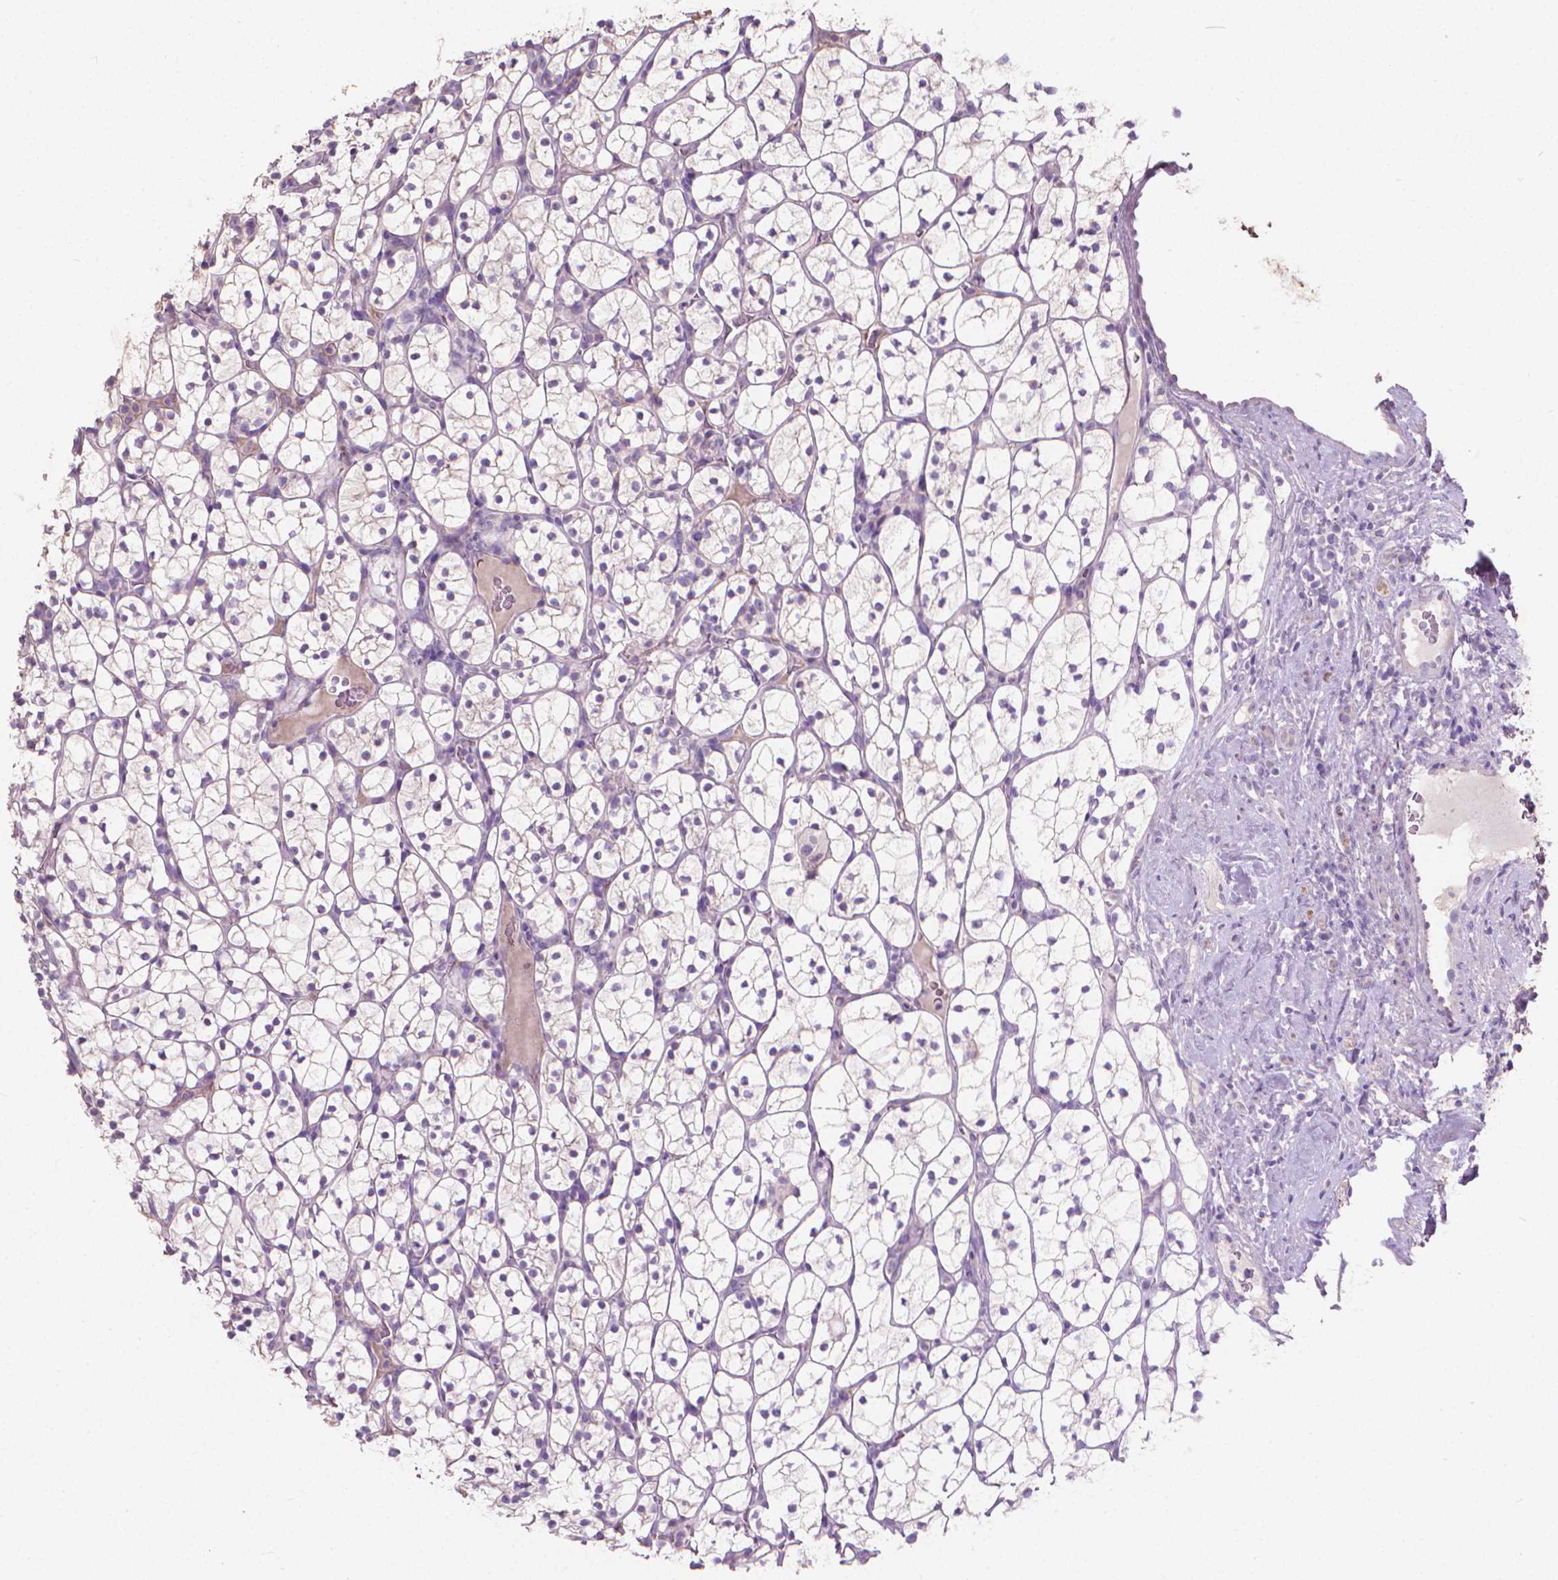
{"staining": {"intensity": "negative", "quantity": "none", "location": "none"}, "tissue": "renal cancer", "cell_type": "Tumor cells", "image_type": "cancer", "snomed": [{"axis": "morphology", "description": "Adenocarcinoma, NOS"}, {"axis": "topography", "description": "Kidney"}], "caption": "Renal adenocarcinoma was stained to show a protein in brown. There is no significant positivity in tumor cells.", "gene": "CABCOCO1", "patient": {"sex": "female", "age": 89}}